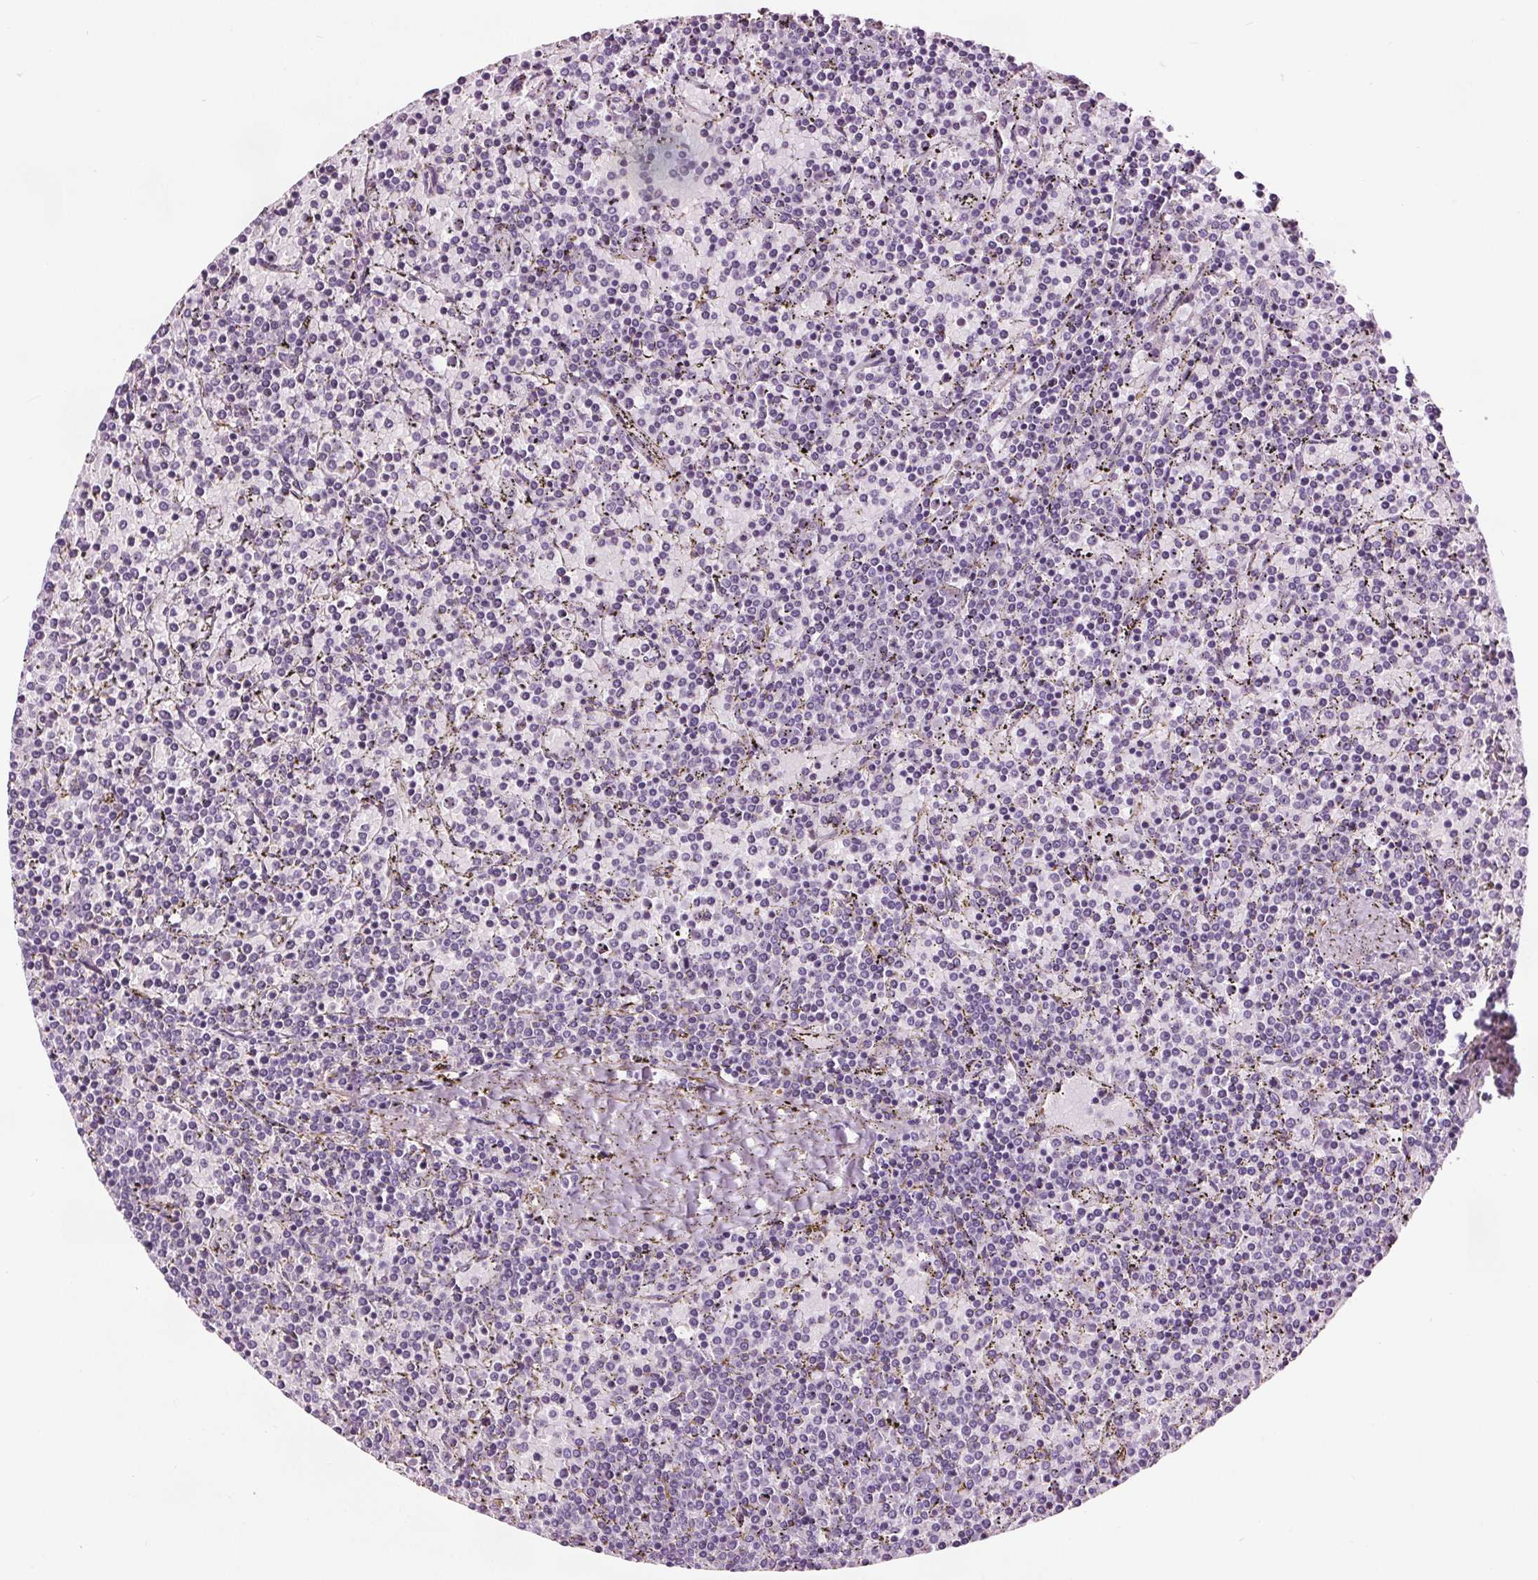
{"staining": {"intensity": "negative", "quantity": "none", "location": "none"}, "tissue": "lymphoma", "cell_type": "Tumor cells", "image_type": "cancer", "snomed": [{"axis": "morphology", "description": "Malignant lymphoma, non-Hodgkin's type, Low grade"}, {"axis": "topography", "description": "Spleen"}], "caption": "Malignant lymphoma, non-Hodgkin's type (low-grade) was stained to show a protein in brown. There is no significant staining in tumor cells. (DAB (3,3'-diaminobenzidine) IHC, high magnification).", "gene": "RASA1", "patient": {"sex": "female", "age": 77}}